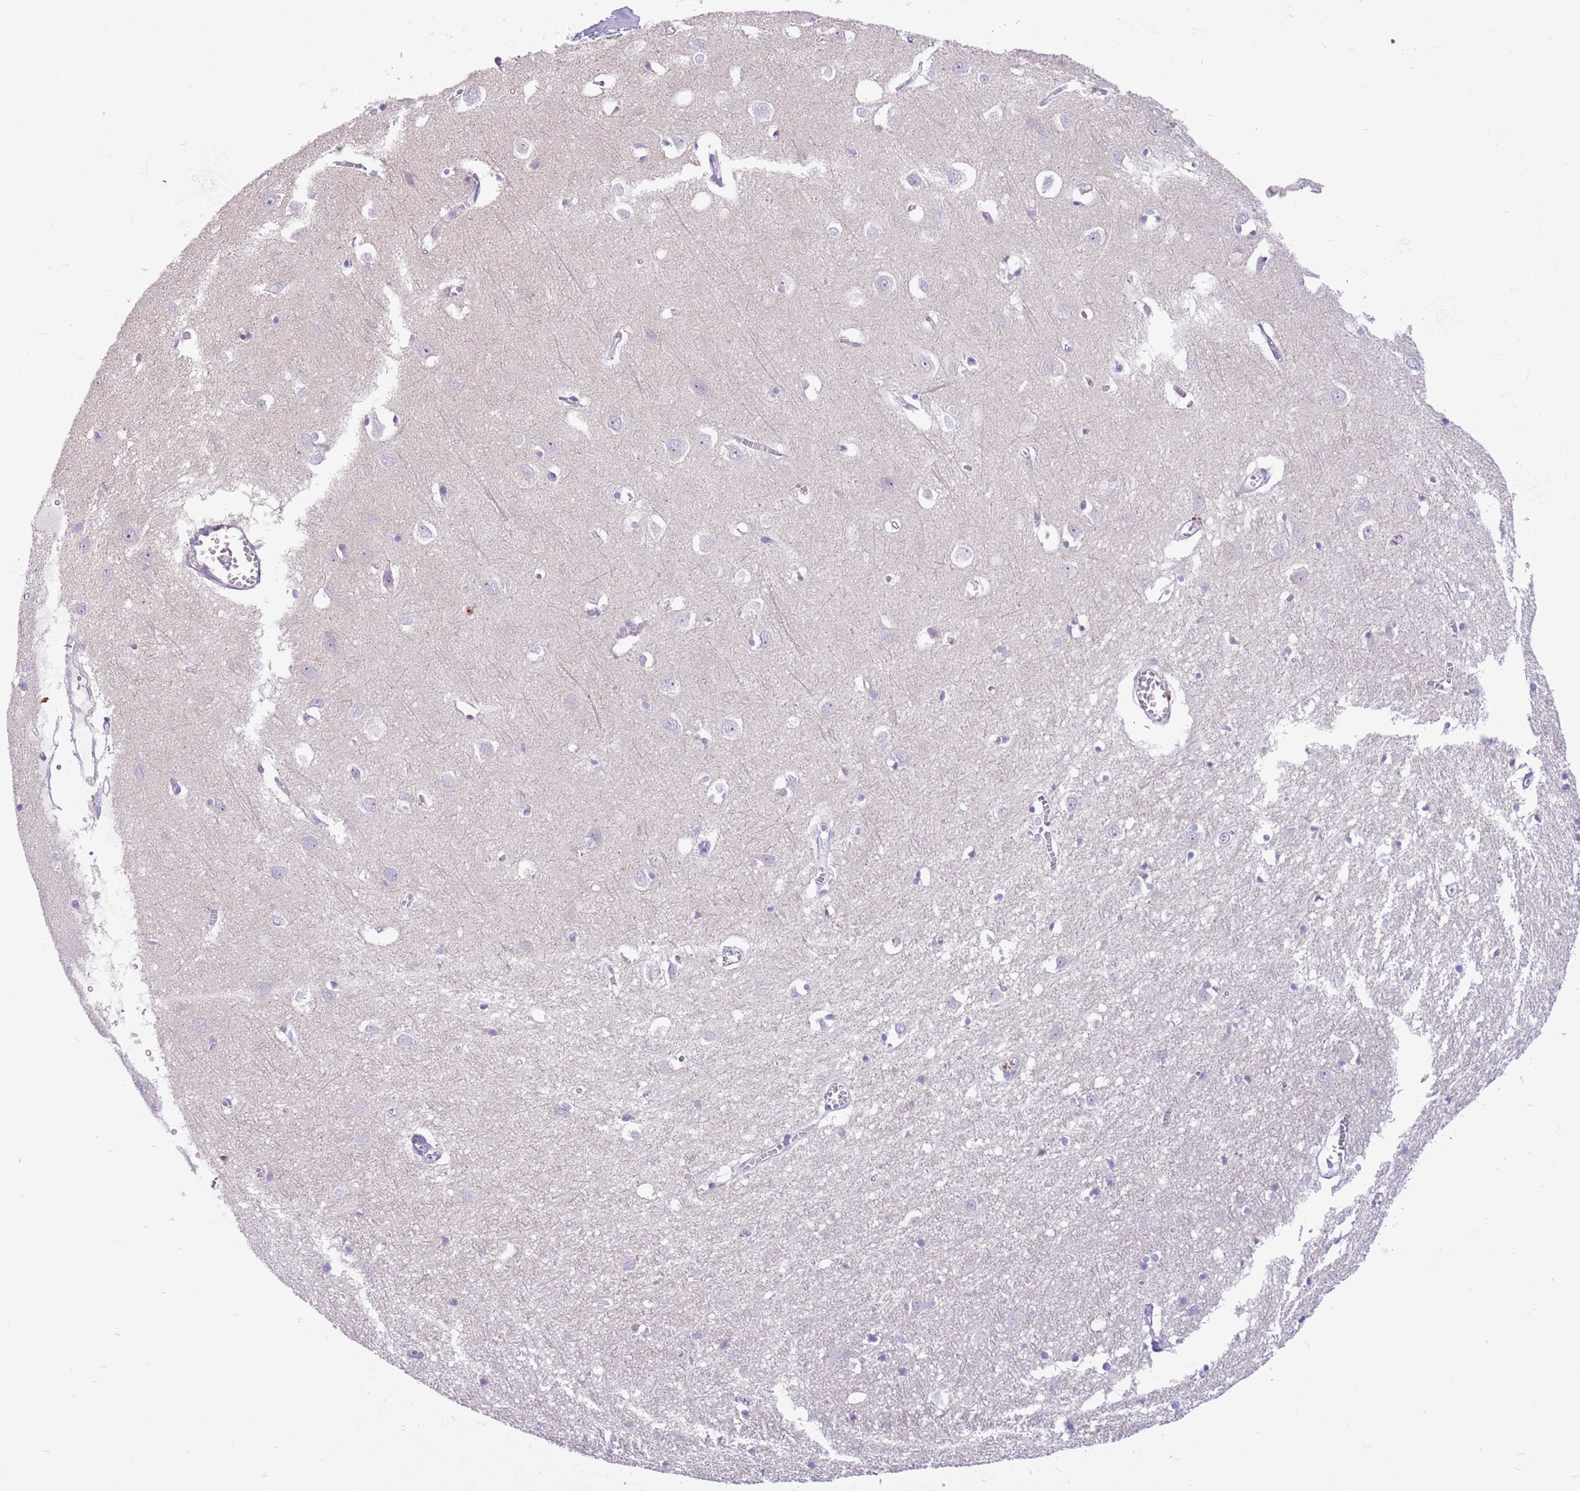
{"staining": {"intensity": "negative", "quantity": "none", "location": "none"}, "tissue": "cerebral cortex", "cell_type": "Endothelial cells", "image_type": "normal", "snomed": [{"axis": "morphology", "description": "Normal tissue, NOS"}, {"axis": "topography", "description": "Cerebral cortex"}], "caption": "An image of human cerebral cortex is negative for staining in endothelial cells. (IHC, brightfield microscopy, high magnification).", "gene": "SNX6", "patient": {"sex": "female", "age": 64}}